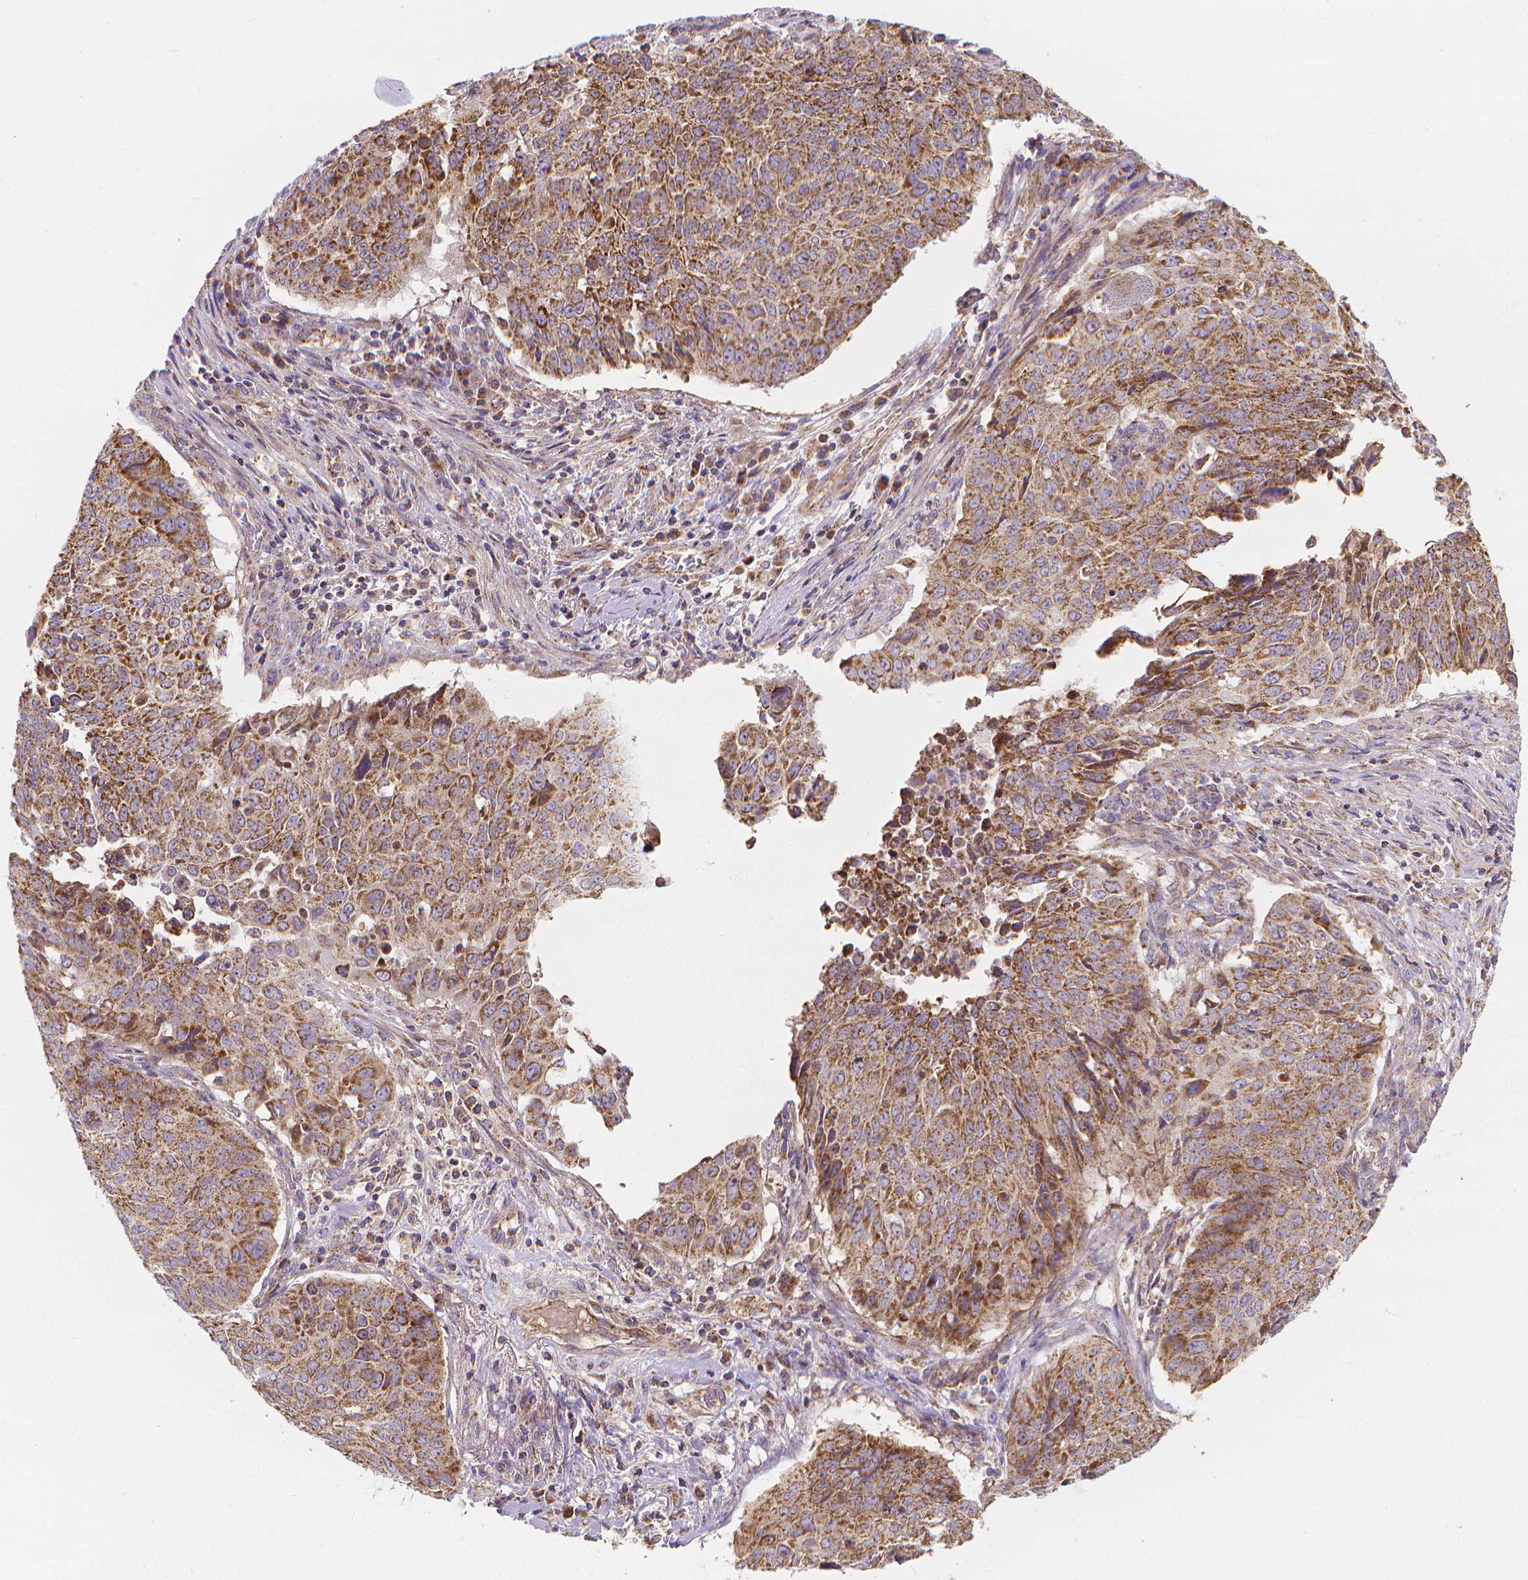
{"staining": {"intensity": "moderate", "quantity": ">75%", "location": "cytoplasmic/membranous"}, "tissue": "lung cancer", "cell_type": "Tumor cells", "image_type": "cancer", "snomed": [{"axis": "morphology", "description": "Normal tissue, NOS"}, {"axis": "morphology", "description": "Squamous cell carcinoma, NOS"}, {"axis": "topography", "description": "Bronchus"}, {"axis": "topography", "description": "Lung"}], "caption": "Lung squamous cell carcinoma was stained to show a protein in brown. There is medium levels of moderate cytoplasmic/membranous staining in about >75% of tumor cells. The protein is stained brown, and the nuclei are stained in blue (DAB (3,3'-diaminobenzidine) IHC with brightfield microscopy, high magnification).", "gene": "SNCAIP", "patient": {"sex": "male", "age": 64}}